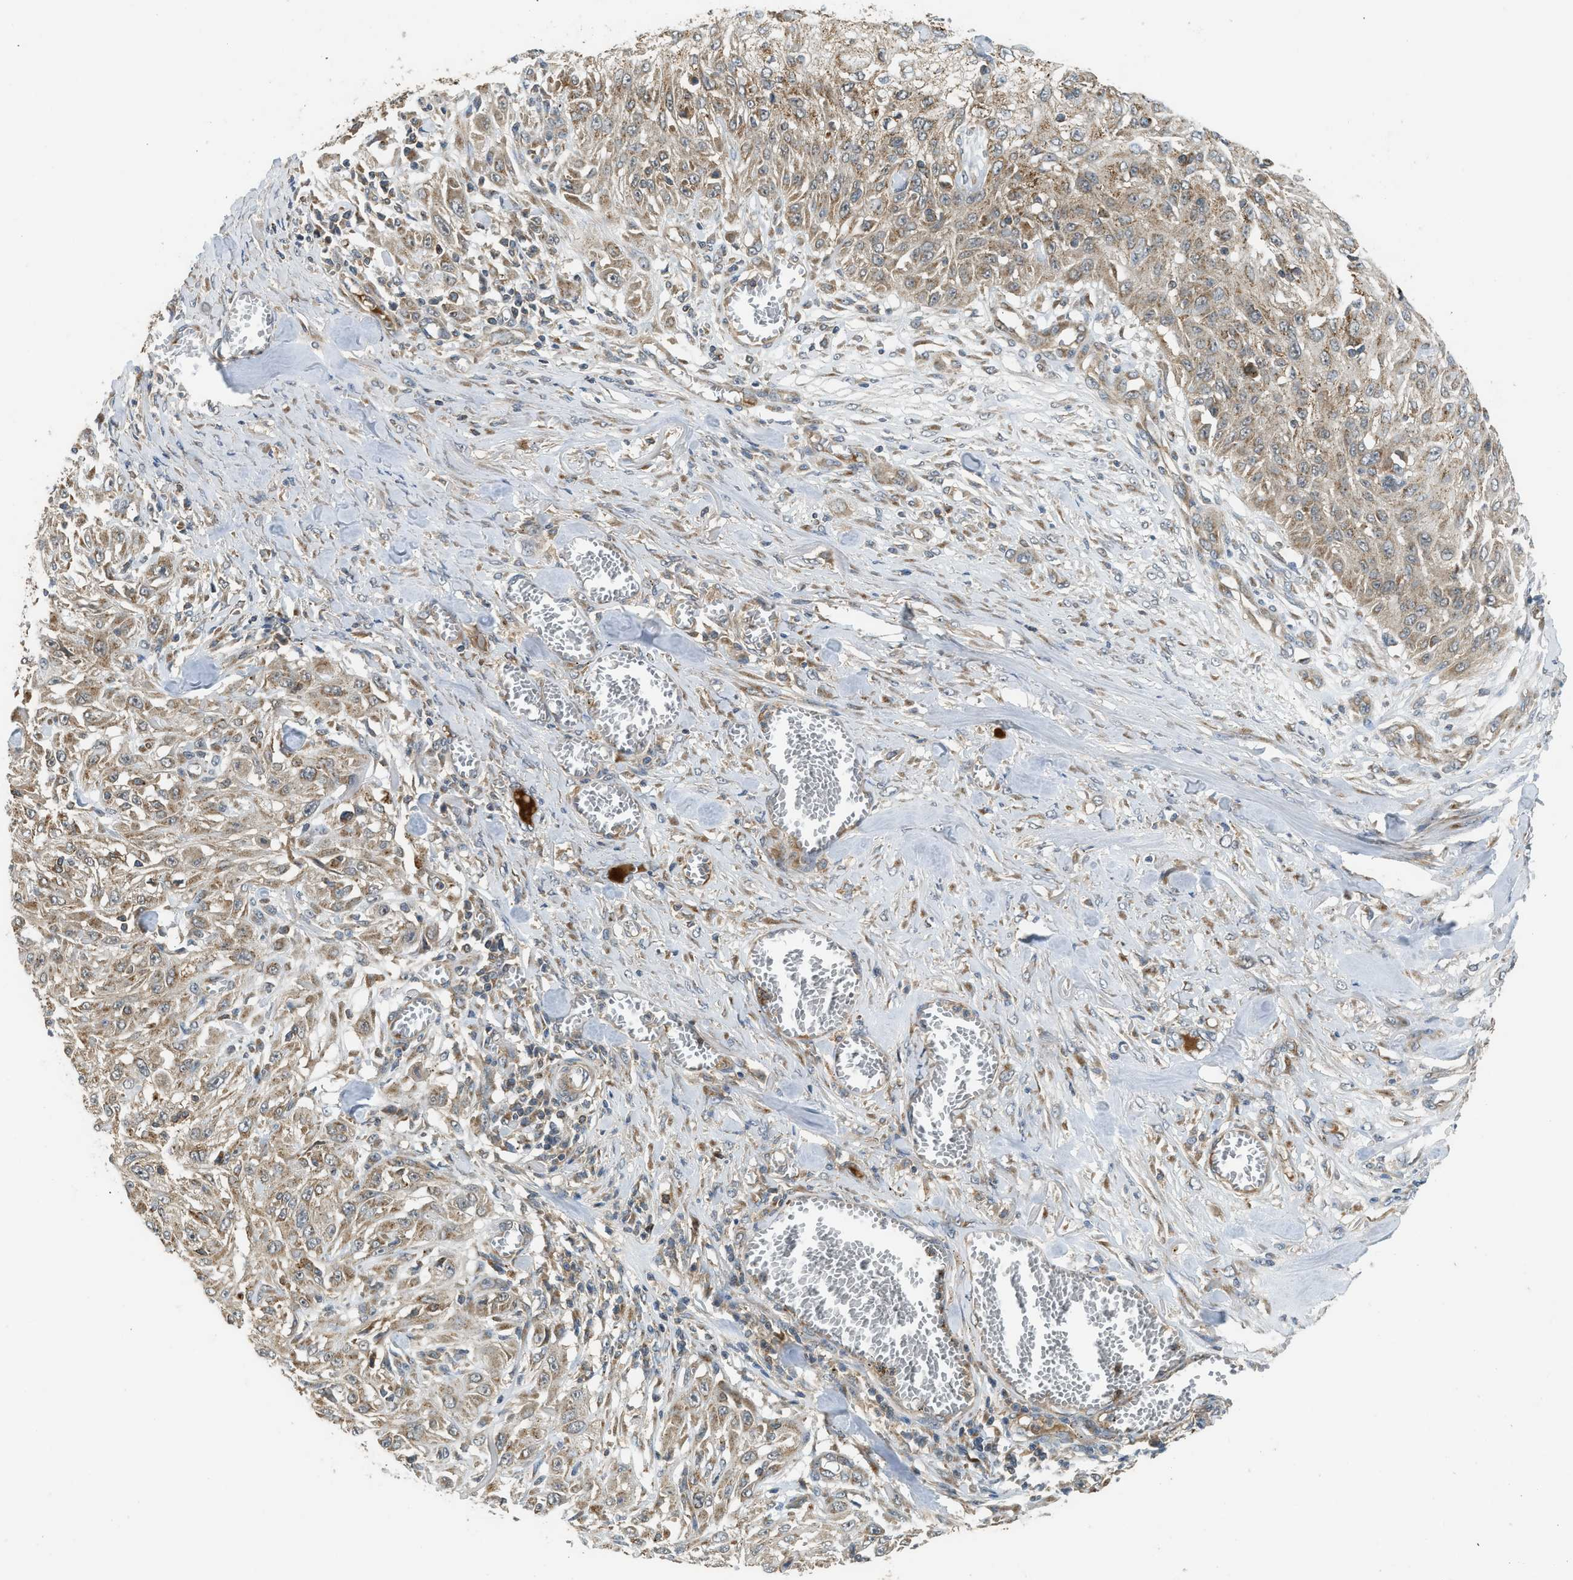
{"staining": {"intensity": "moderate", "quantity": ">75%", "location": "cytoplasmic/membranous"}, "tissue": "skin cancer", "cell_type": "Tumor cells", "image_type": "cancer", "snomed": [{"axis": "morphology", "description": "Squamous cell carcinoma, NOS"}, {"axis": "morphology", "description": "Squamous cell carcinoma, metastatic, NOS"}, {"axis": "topography", "description": "Skin"}, {"axis": "topography", "description": "Lymph node"}], "caption": "This micrograph demonstrates immunohistochemistry (IHC) staining of human skin cancer (metastatic squamous cell carcinoma), with medium moderate cytoplasmic/membranous staining in approximately >75% of tumor cells.", "gene": "STARD3", "patient": {"sex": "male", "age": 75}}